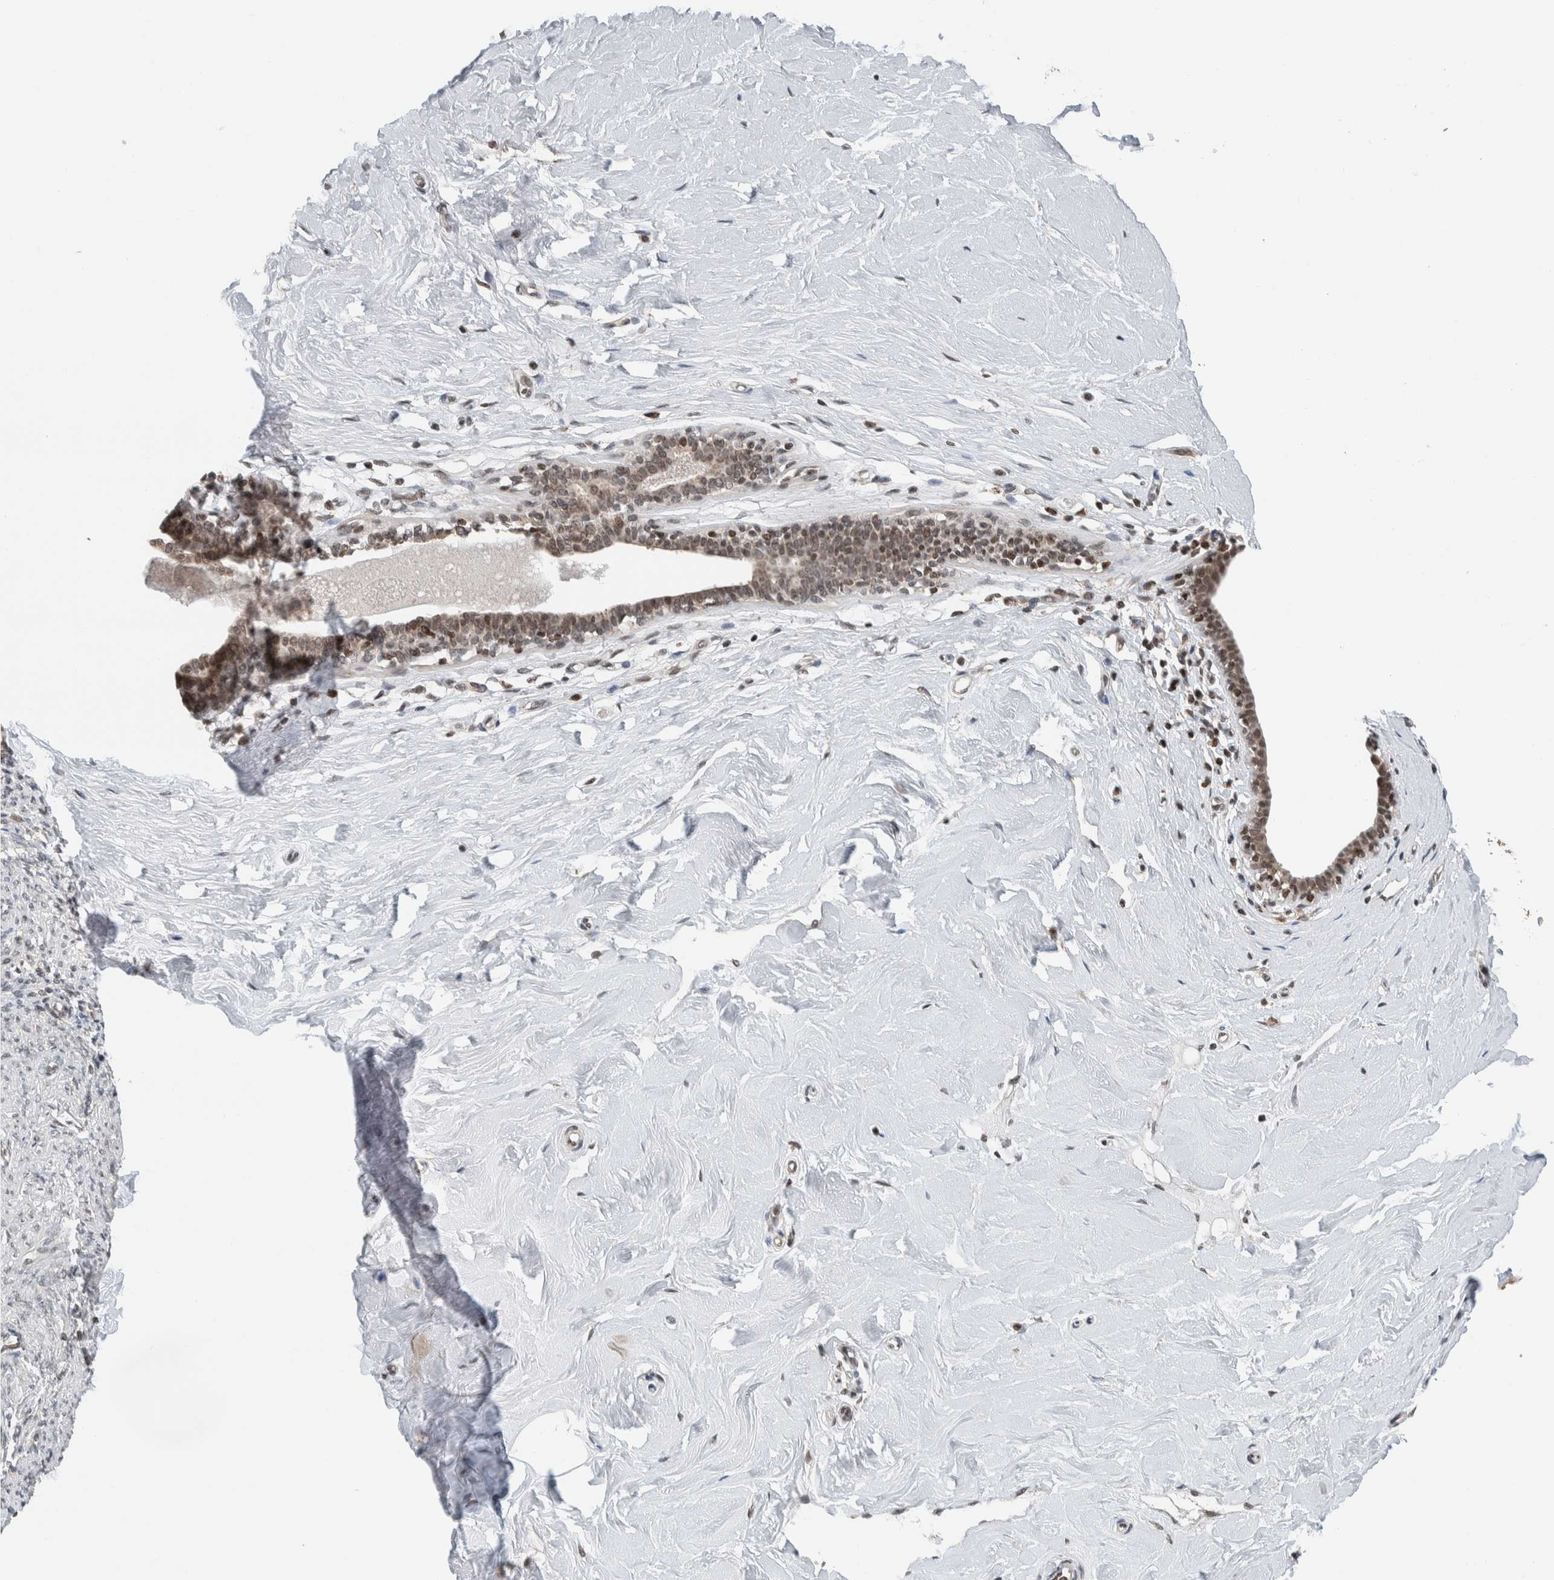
{"staining": {"intensity": "negative", "quantity": "none", "location": "none"}, "tissue": "breast", "cell_type": "Adipocytes", "image_type": "normal", "snomed": [{"axis": "morphology", "description": "Normal tissue, NOS"}, {"axis": "topography", "description": "Breast"}], "caption": "An image of human breast is negative for staining in adipocytes. (Brightfield microscopy of DAB (3,3'-diaminobenzidine) immunohistochemistry (IHC) at high magnification).", "gene": "NPLOC4", "patient": {"sex": "female", "age": 23}}